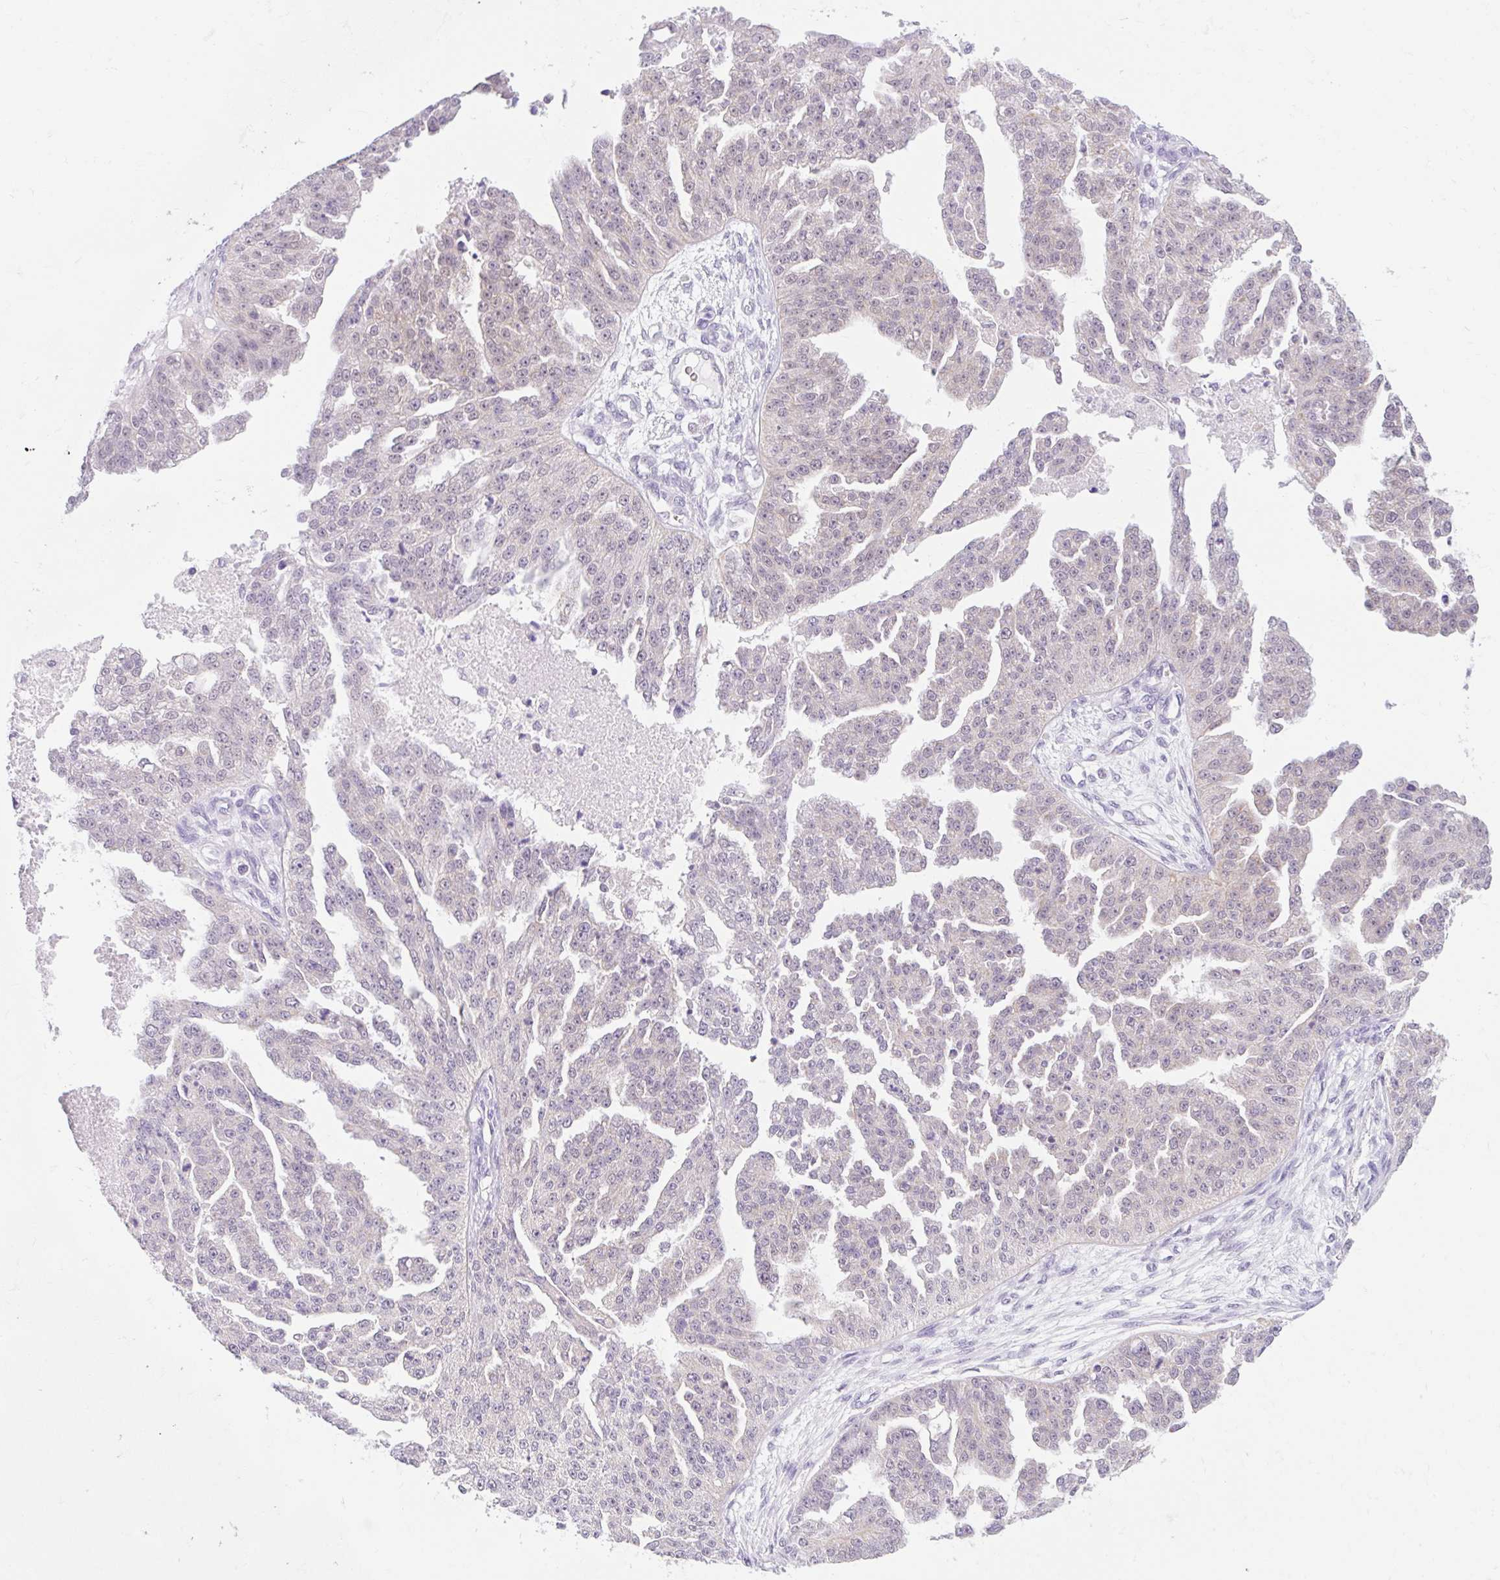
{"staining": {"intensity": "negative", "quantity": "none", "location": "none"}, "tissue": "ovarian cancer", "cell_type": "Tumor cells", "image_type": "cancer", "snomed": [{"axis": "morphology", "description": "Cystadenocarcinoma, serous, NOS"}, {"axis": "topography", "description": "Ovary"}], "caption": "An immunohistochemistry (IHC) photomicrograph of serous cystadenocarcinoma (ovarian) is shown. There is no staining in tumor cells of serous cystadenocarcinoma (ovarian). (Immunohistochemistry (ihc), brightfield microscopy, high magnification).", "gene": "ITPK1", "patient": {"sex": "female", "age": 58}}